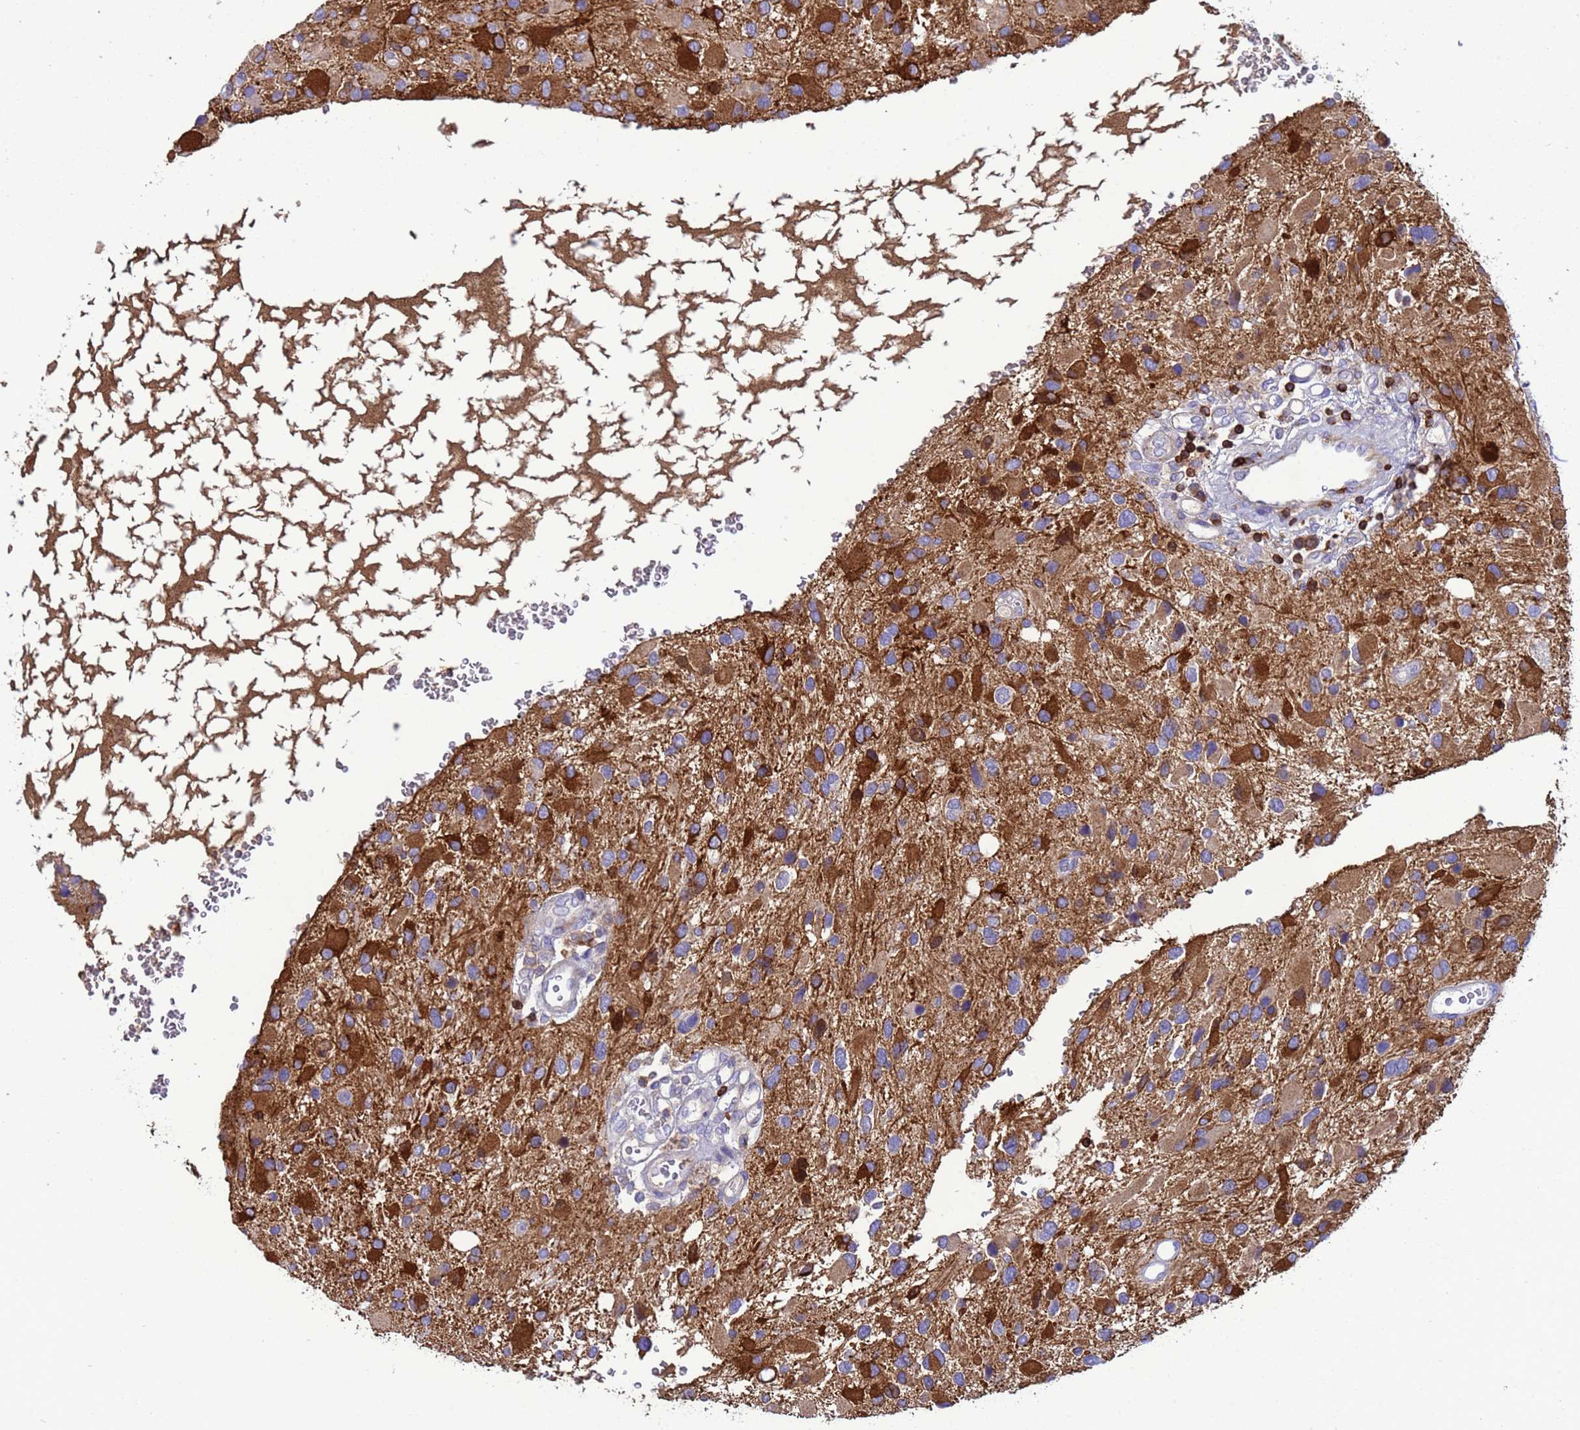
{"staining": {"intensity": "moderate", "quantity": ">75%", "location": "cytoplasmic/membranous"}, "tissue": "glioma", "cell_type": "Tumor cells", "image_type": "cancer", "snomed": [{"axis": "morphology", "description": "Glioma, malignant, High grade"}, {"axis": "topography", "description": "Brain"}], "caption": "A high-resolution photomicrograph shows immunohistochemistry staining of malignant high-grade glioma, which demonstrates moderate cytoplasmic/membranous expression in approximately >75% of tumor cells.", "gene": "EZR", "patient": {"sex": "male", "age": 53}}